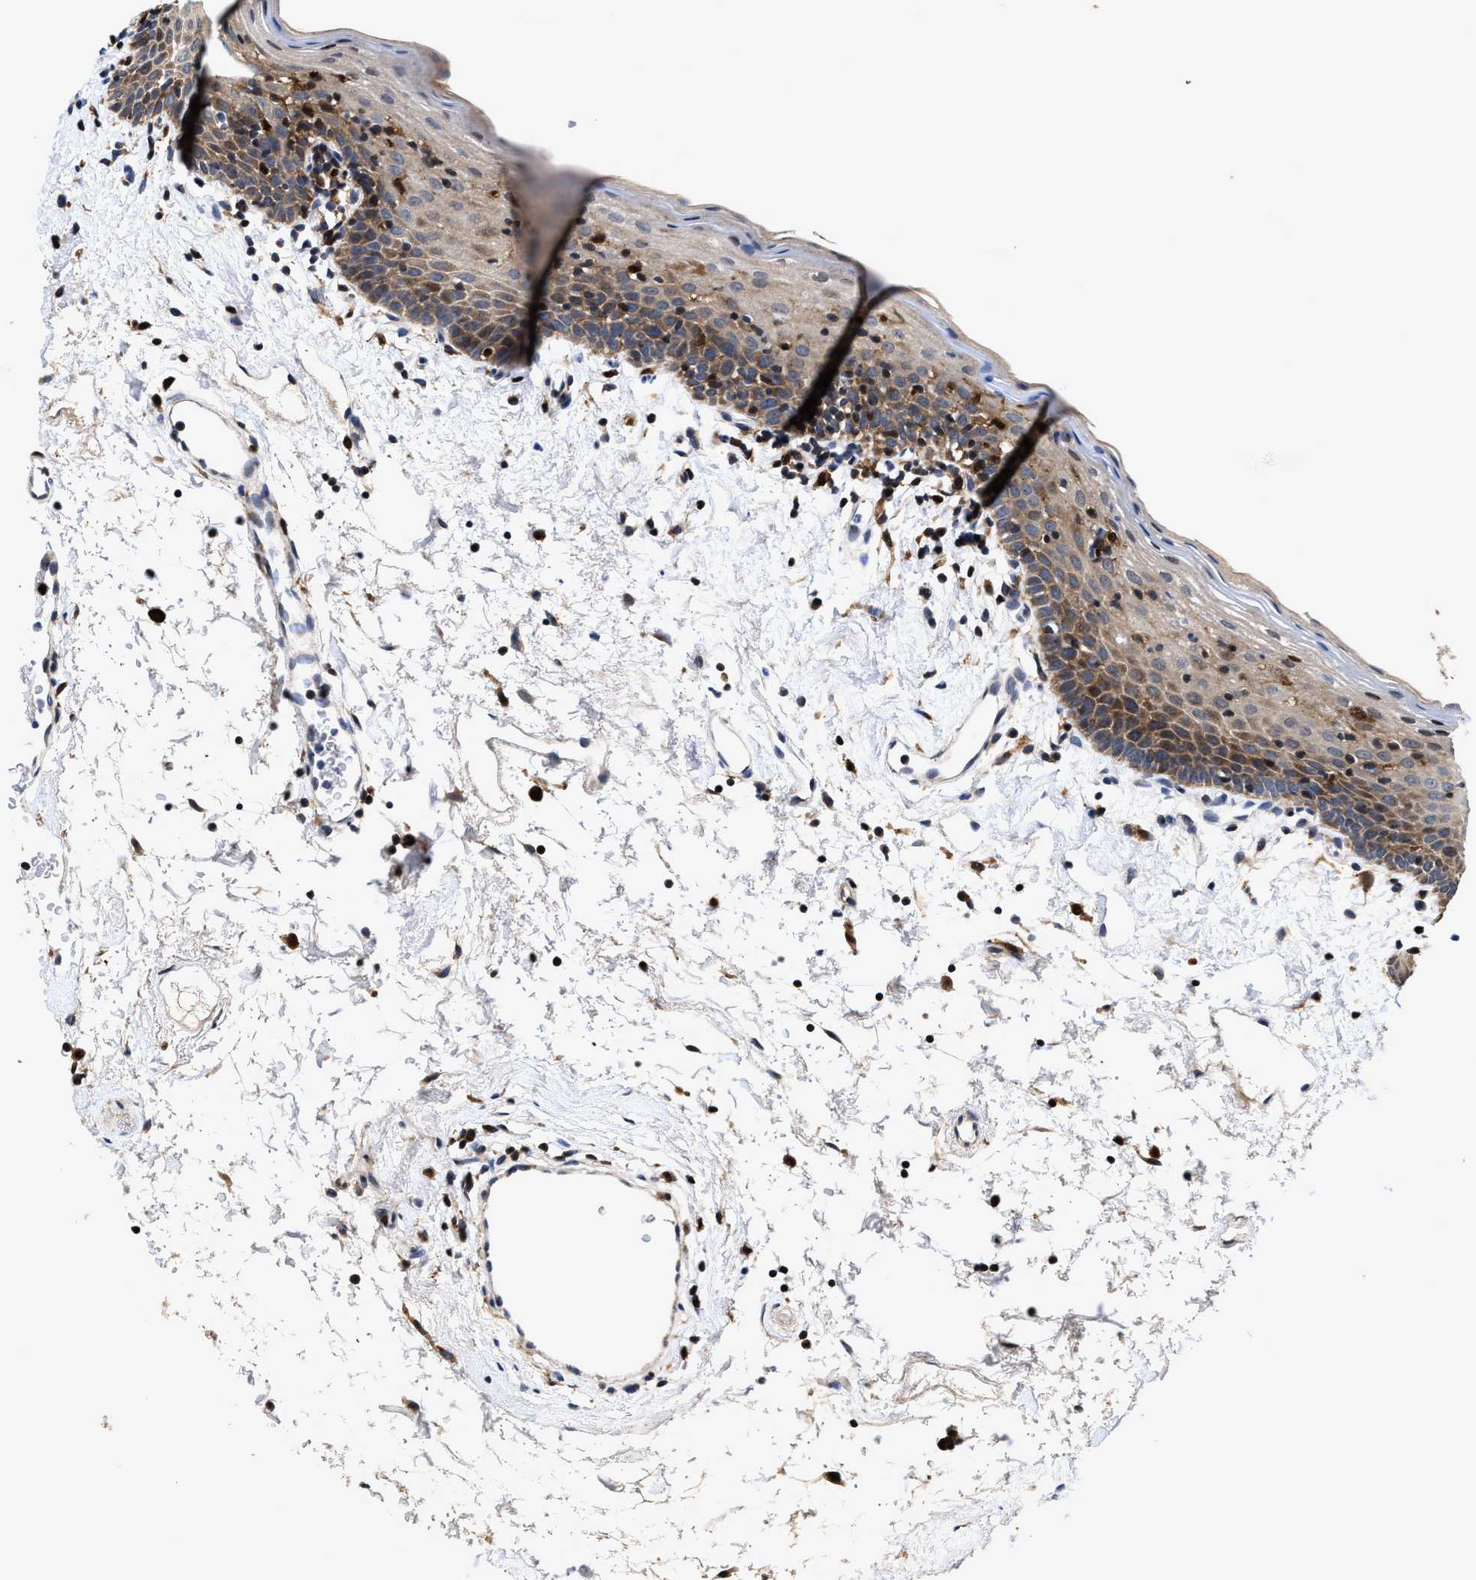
{"staining": {"intensity": "moderate", "quantity": ">75%", "location": "cytoplasmic/membranous"}, "tissue": "oral mucosa", "cell_type": "Squamous epithelial cells", "image_type": "normal", "snomed": [{"axis": "morphology", "description": "Normal tissue, NOS"}, {"axis": "topography", "description": "Oral tissue"}], "caption": "Immunohistochemical staining of normal human oral mucosa demonstrates >75% levels of moderate cytoplasmic/membranous protein expression in about >75% of squamous epithelial cells.", "gene": "RGS10", "patient": {"sex": "male", "age": 66}}